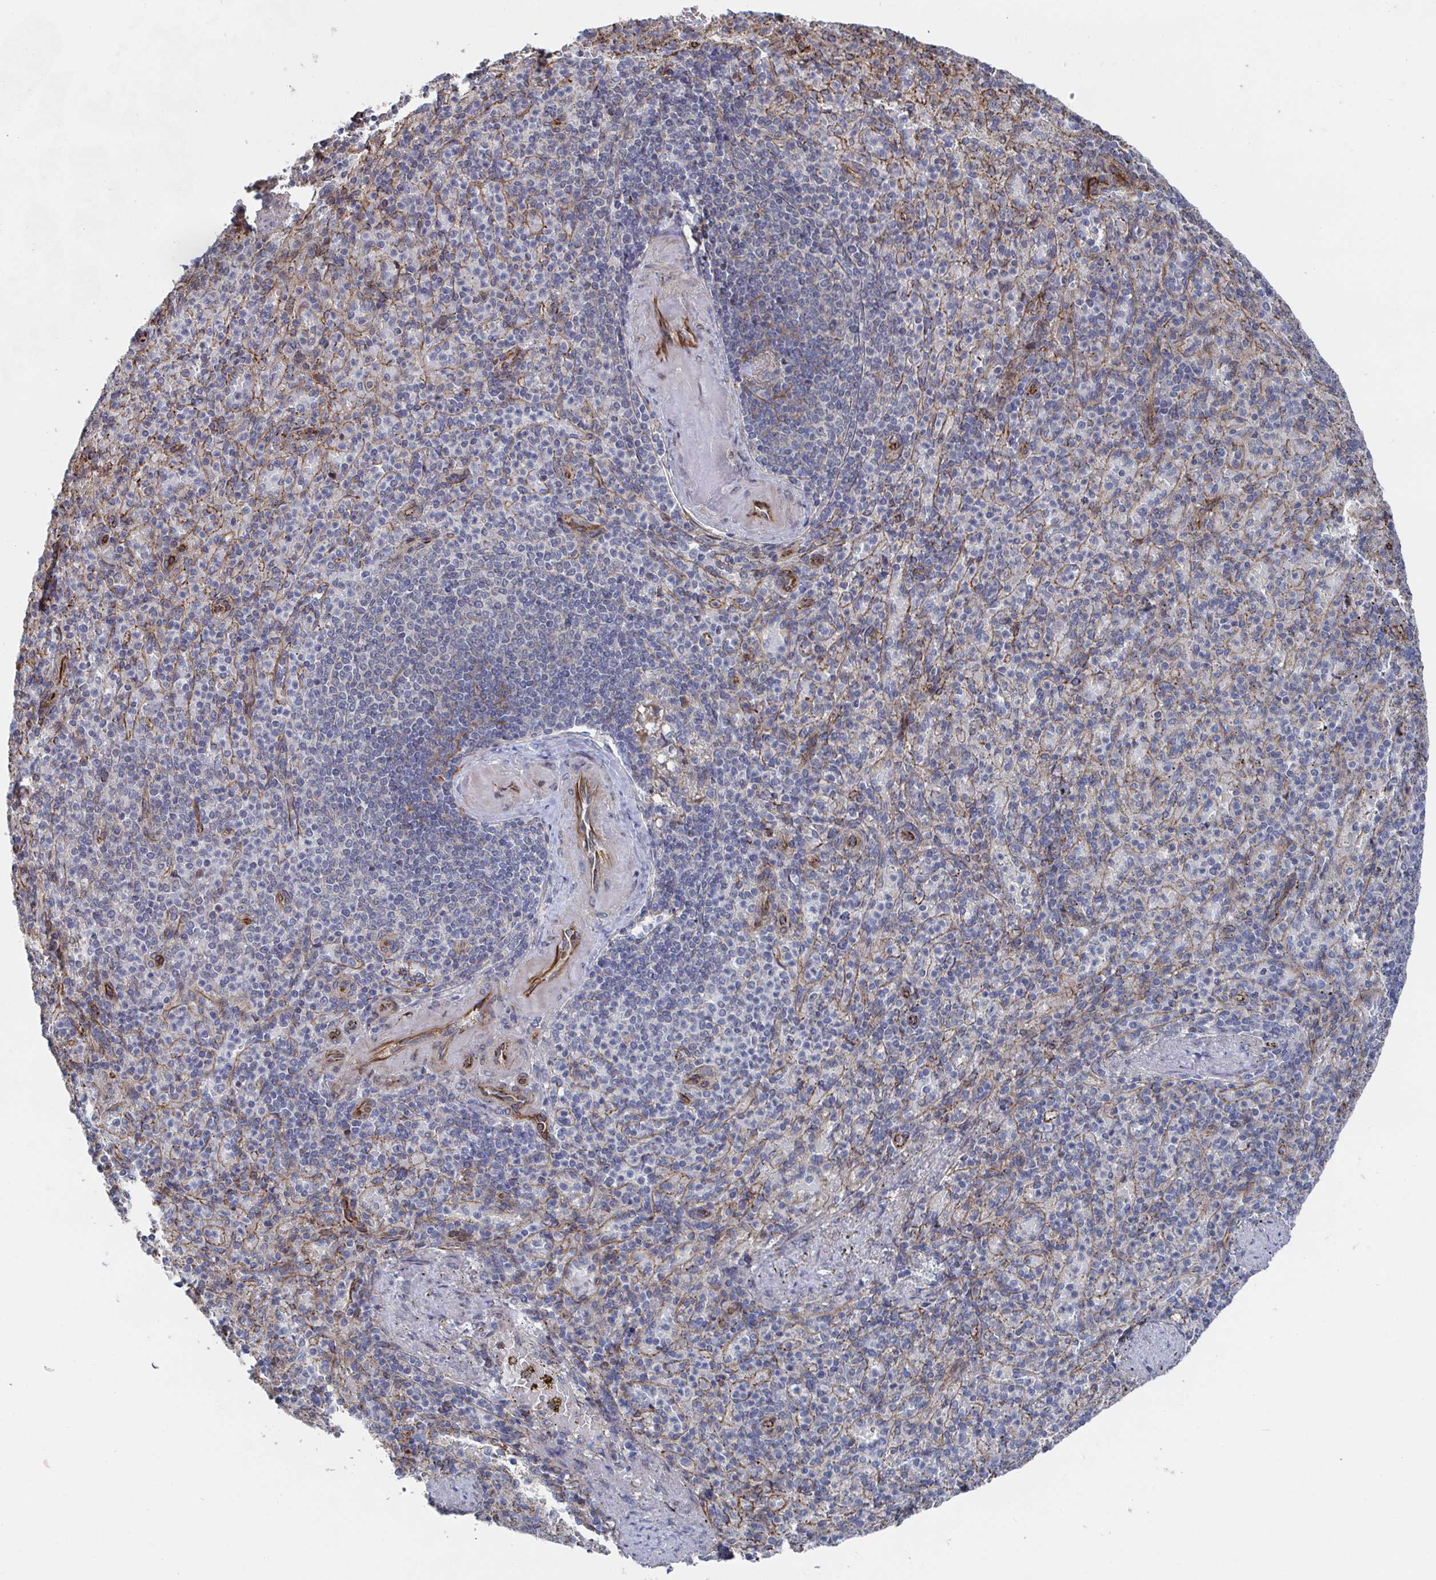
{"staining": {"intensity": "negative", "quantity": "none", "location": "none"}, "tissue": "spleen", "cell_type": "Cells in red pulp", "image_type": "normal", "snomed": [{"axis": "morphology", "description": "Normal tissue, NOS"}, {"axis": "topography", "description": "Spleen"}], "caption": "An IHC micrograph of benign spleen is shown. There is no staining in cells in red pulp of spleen. (DAB (3,3'-diaminobenzidine) IHC visualized using brightfield microscopy, high magnification).", "gene": "DVL3", "patient": {"sex": "female", "age": 74}}